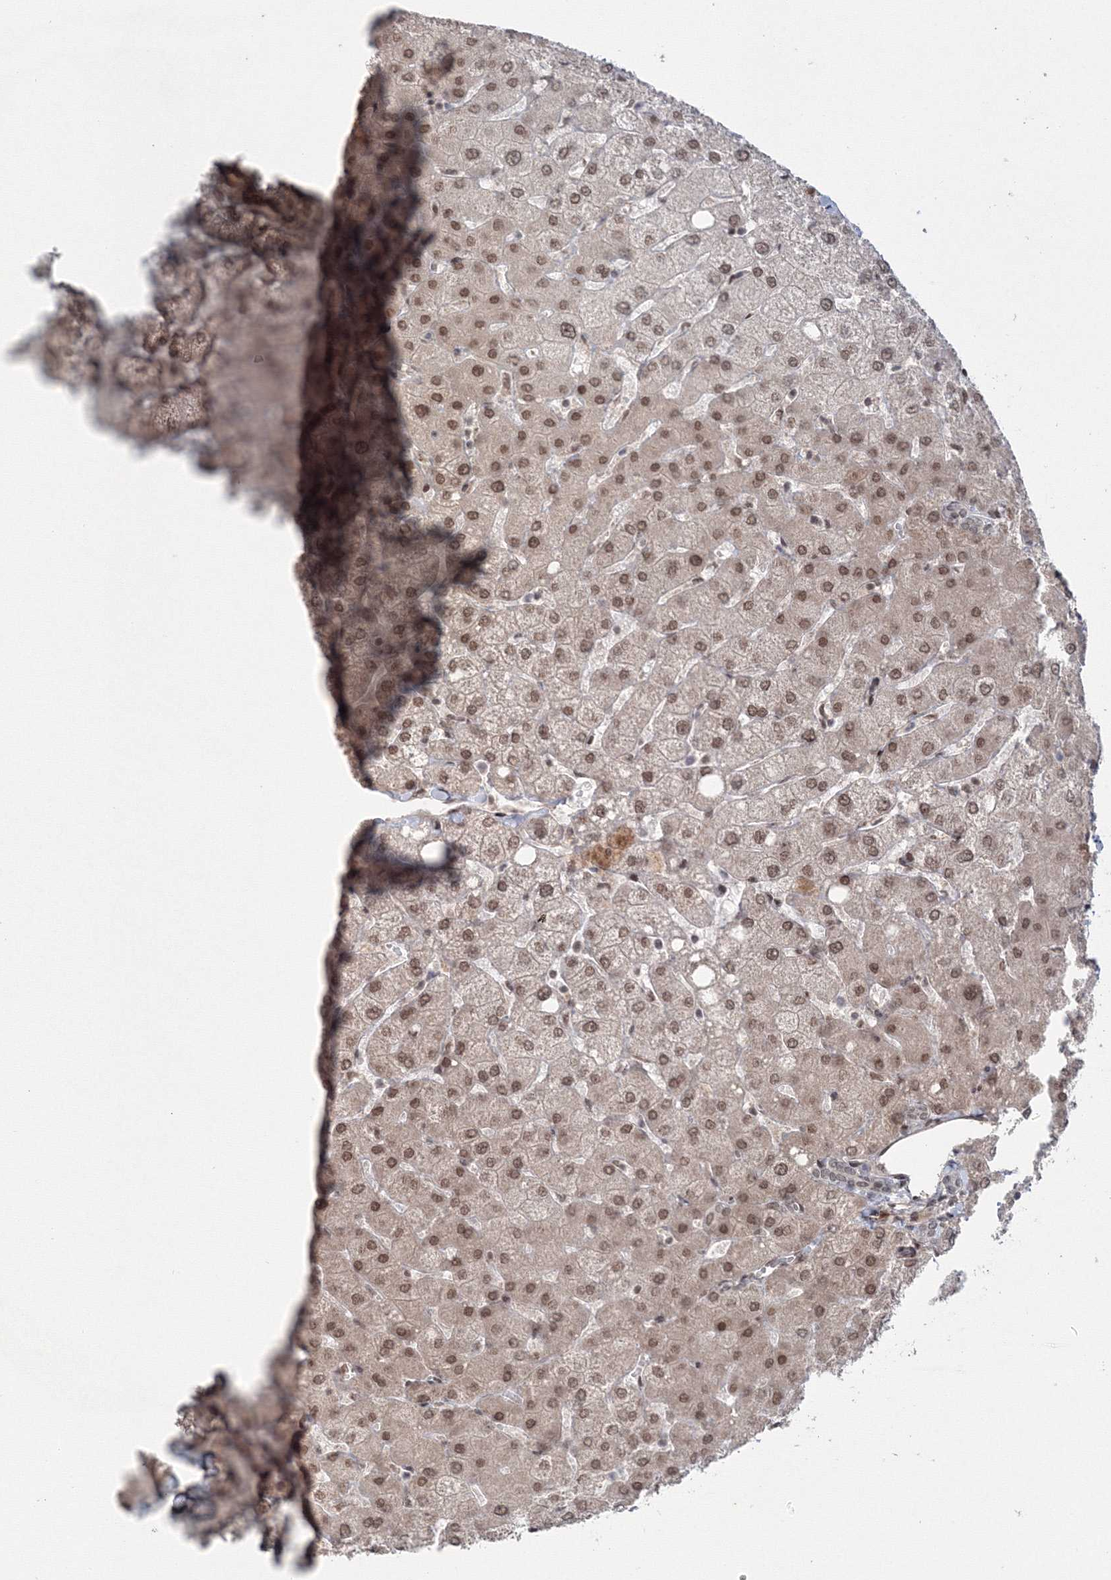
{"staining": {"intensity": "weak", "quantity": "25%-75%", "location": "nuclear"}, "tissue": "liver", "cell_type": "Cholangiocytes", "image_type": "normal", "snomed": [{"axis": "morphology", "description": "Normal tissue, NOS"}, {"axis": "topography", "description": "Liver"}], "caption": "Unremarkable liver exhibits weak nuclear positivity in about 25%-75% of cholangiocytes.", "gene": "NOA1", "patient": {"sex": "female", "age": 54}}